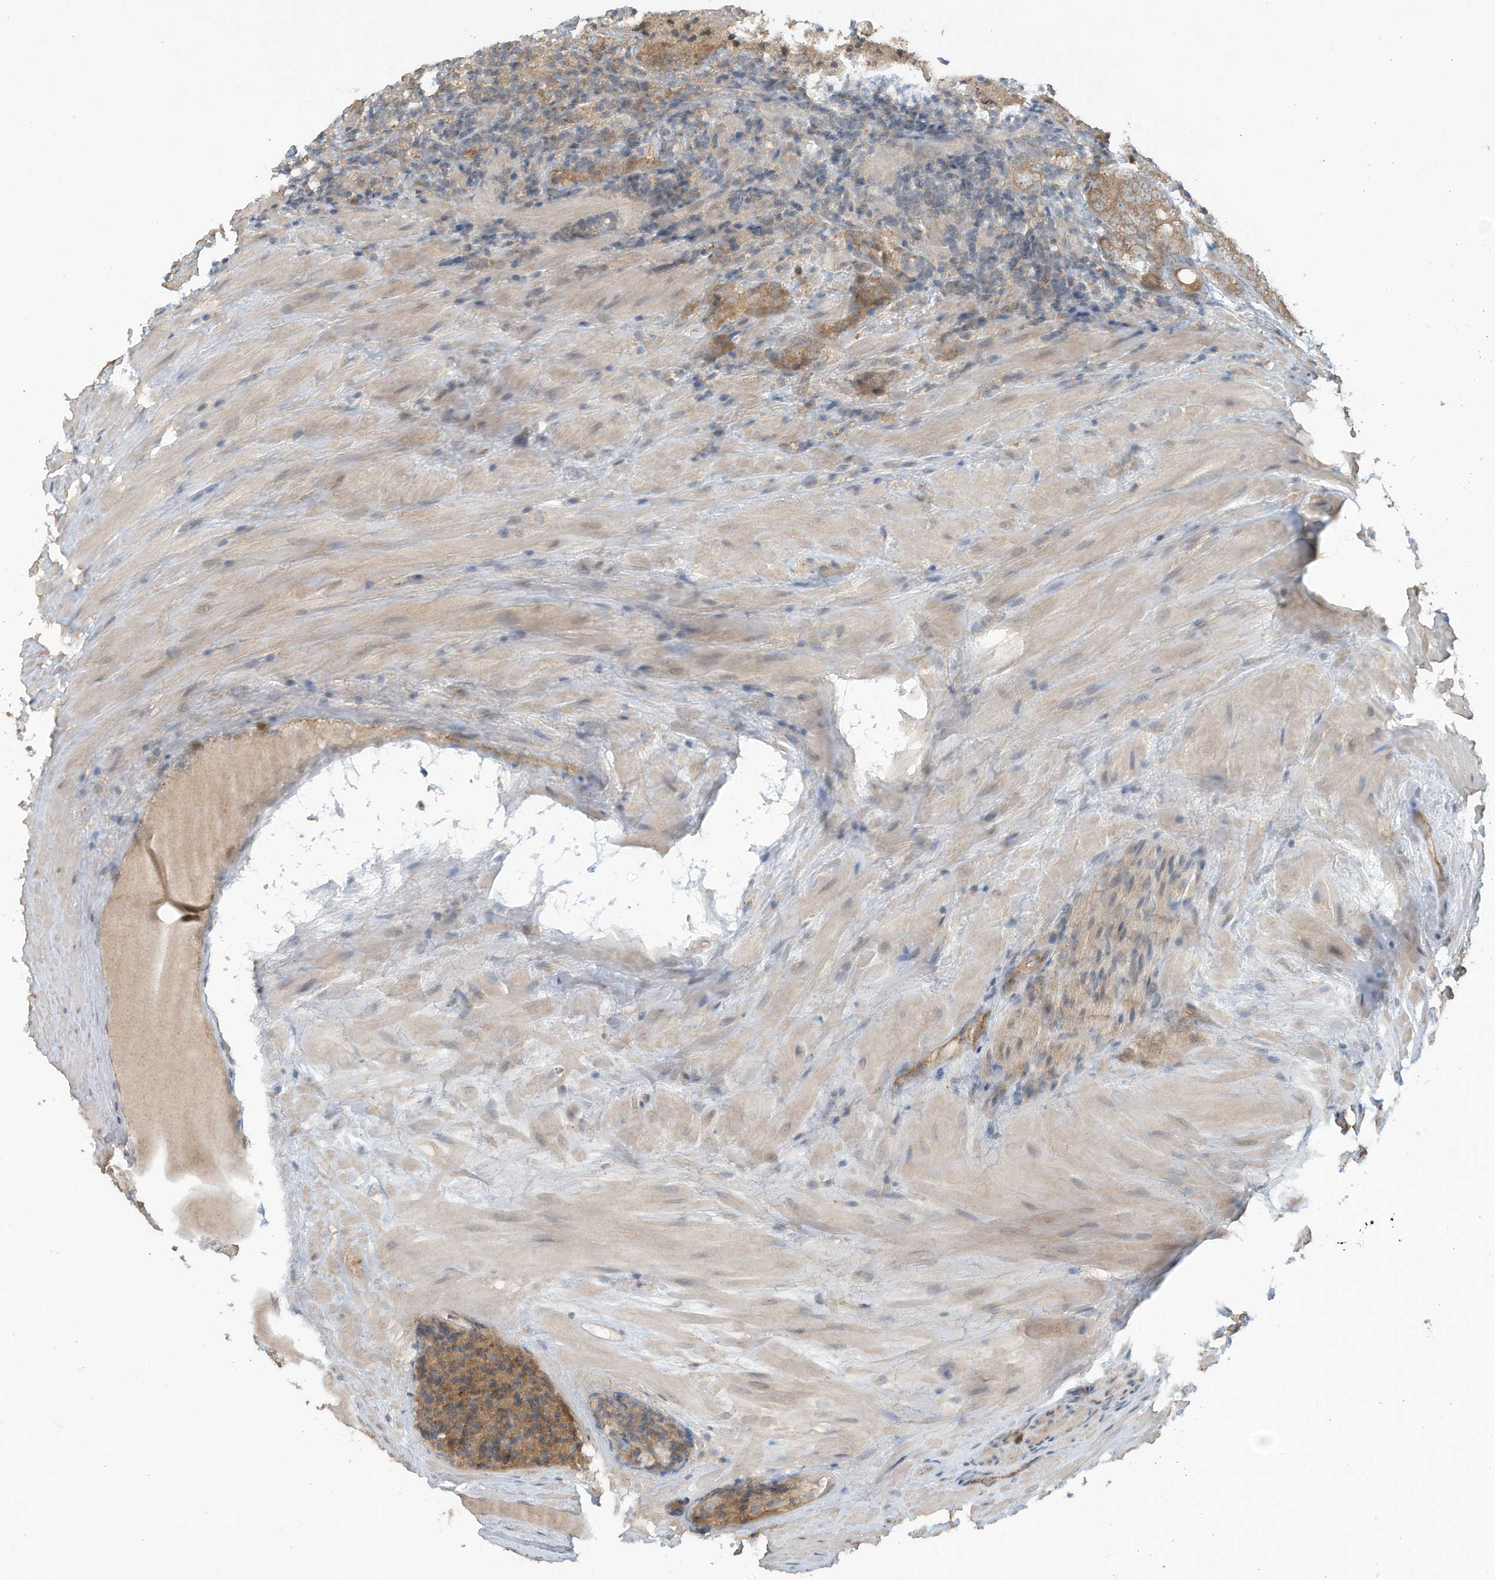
{"staining": {"intensity": "moderate", "quantity": ">75%", "location": "cytoplasmic/membranous"}, "tissue": "prostate cancer", "cell_type": "Tumor cells", "image_type": "cancer", "snomed": [{"axis": "morphology", "description": "Adenocarcinoma, High grade"}, {"axis": "topography", "description": "Prostate"}], "caption": "Prostate cancer (adenocarcinoma (high-grade)) was stained to show a protein in brown. There is medium levels of moderate cytoplasmic/membranous positivity in approximately >75% of tumor cells.", "gene": "ERI2", "patient": {"sex": "male", "age": 57}}